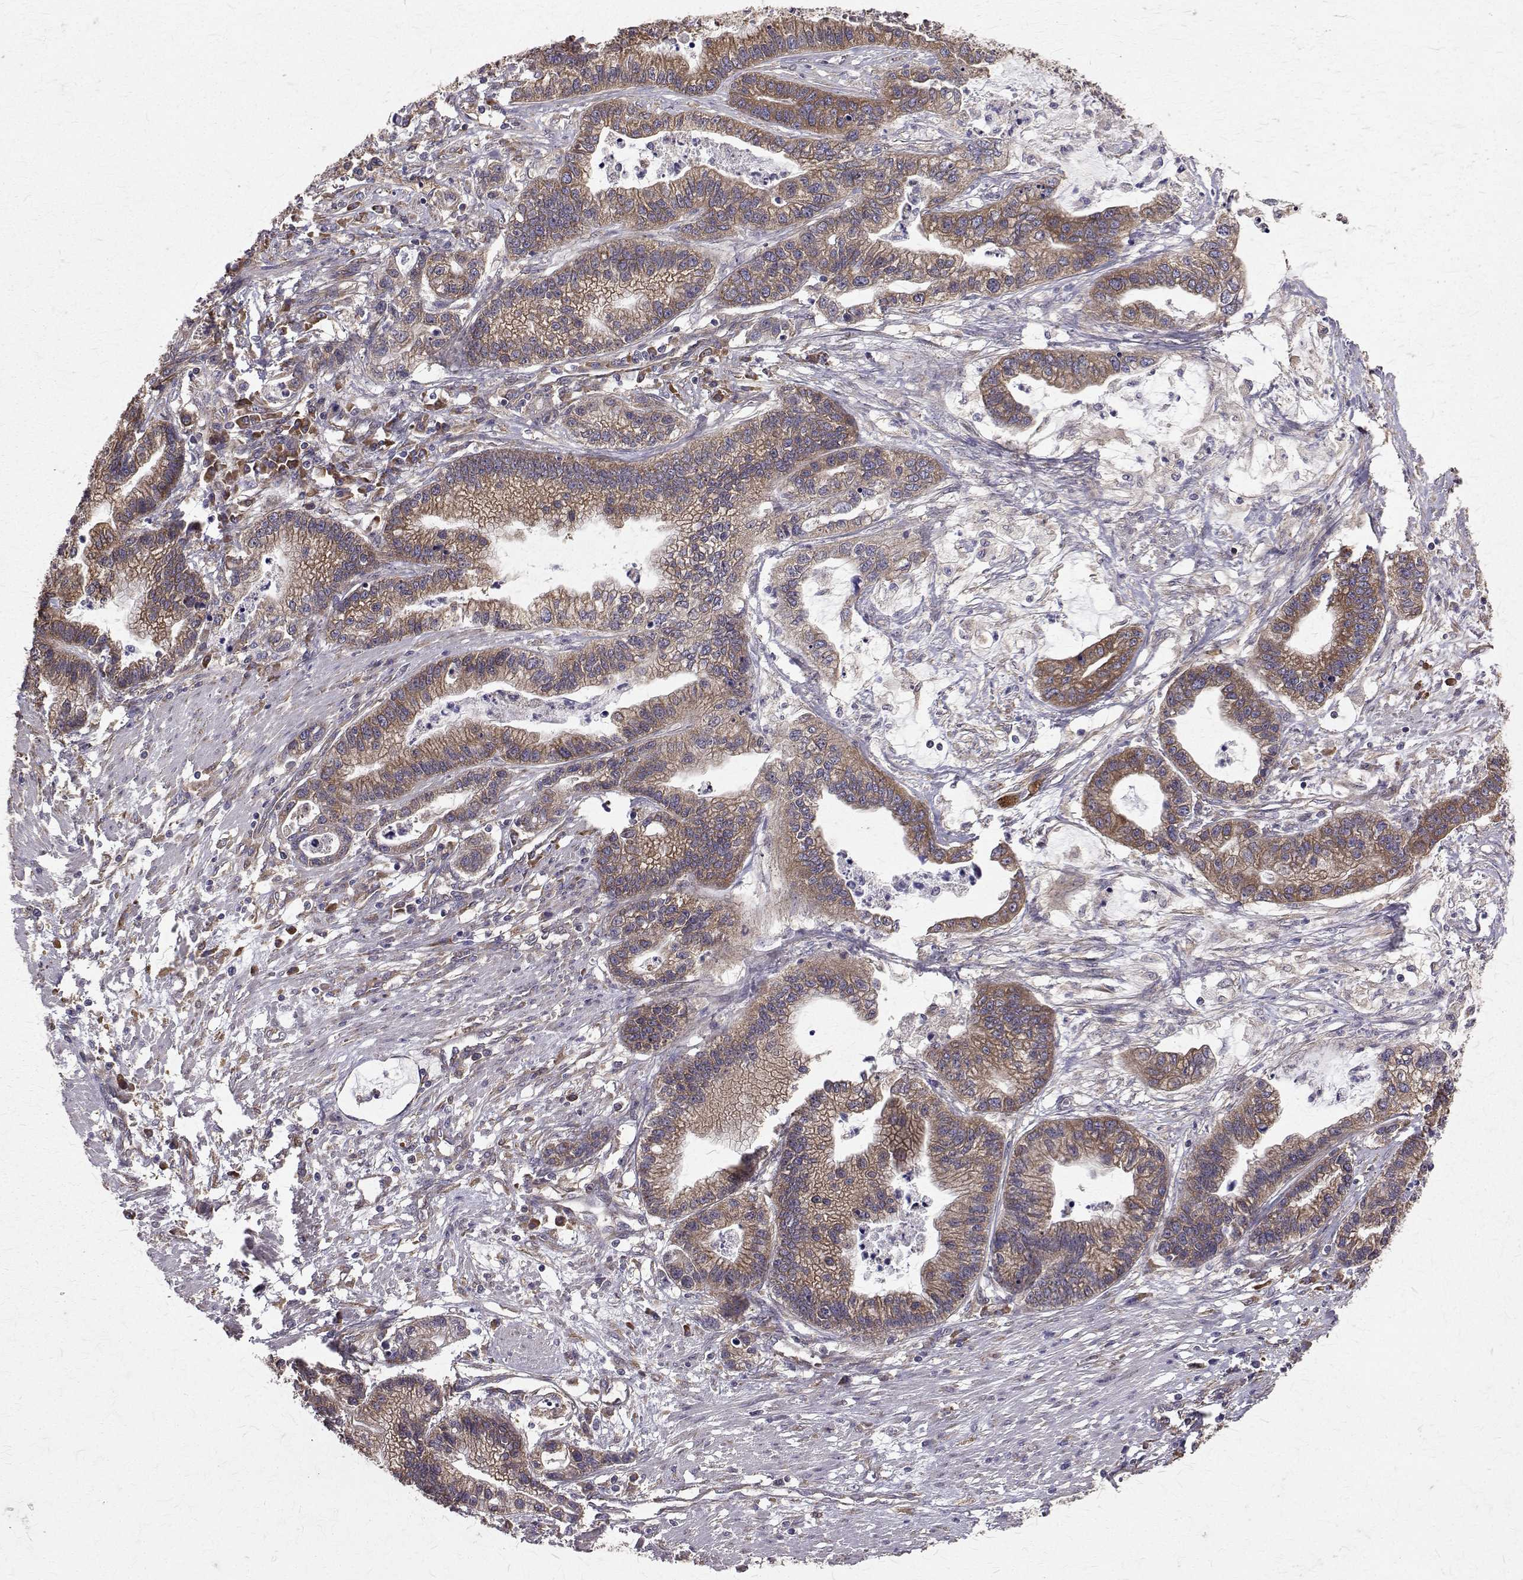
{"staining": {"intensity": "moderate", "quantity": ">75%", "location": "cytoplasmic/membranous"}, "tissue": "stomach cancer", "cell_type": "Tumor cells", "image_type": "cancer", "snomed": [{"axis": "morphology", "description": "Adenocarcinoma, NOS"}, {"axis": "topography", "description": "Stomach"}], "caption": "This is a histology image of immunohistochemistry (IHC) staining of adenocarcinoma (stomach), which shows moderate positivity in the cytoplasmic/membranous of tumor cells.", "gene": "FARSB", "patient": {"sex": "male", "age": 83}}